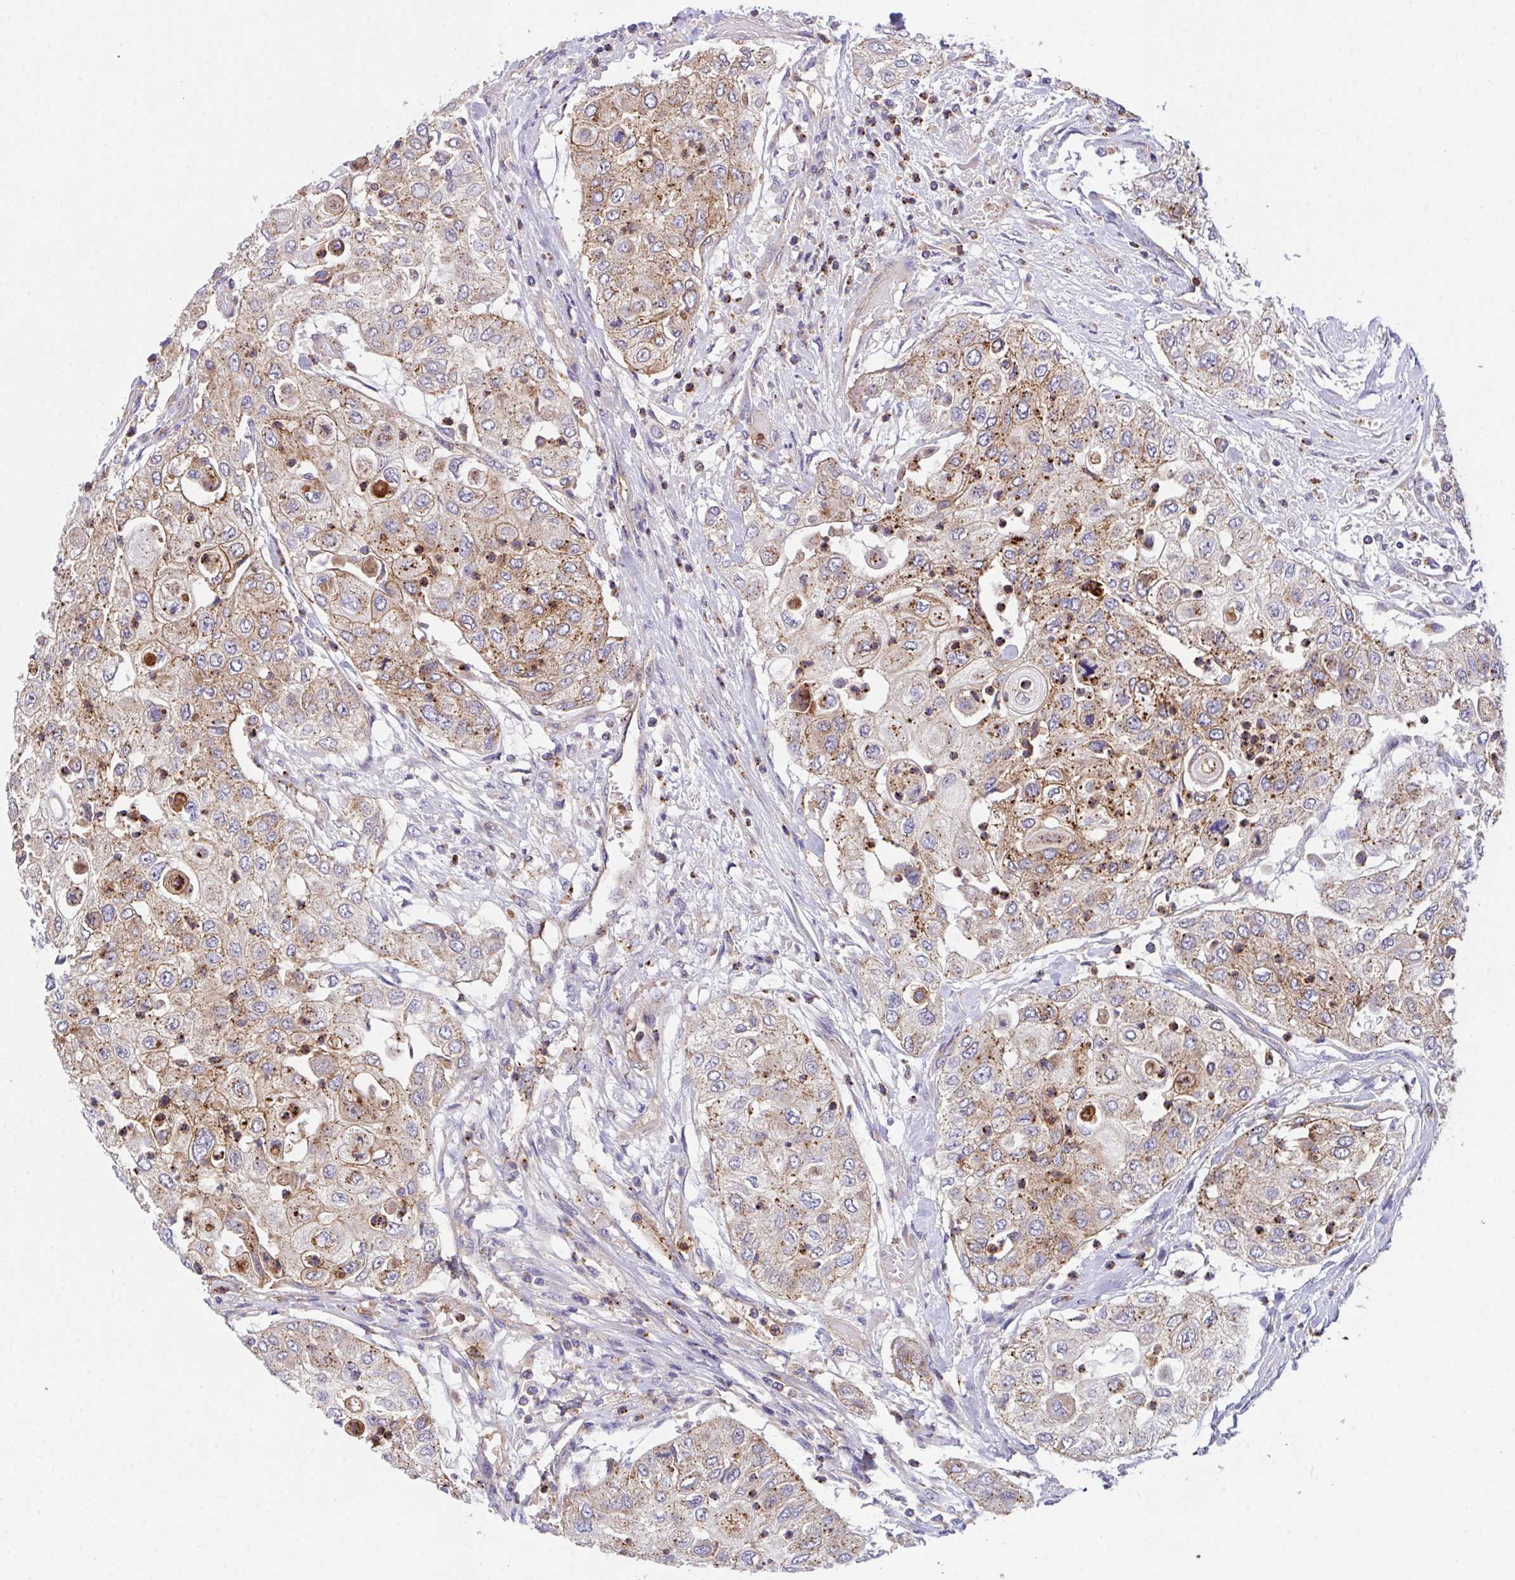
{"staining": {"intensity": "moderate", "quantity": ">75%", "location": "cytoplasmic/membranous"}, "tissue": "urothelial cancer", "cell_type": "Tumor cells", "image_type": "cancer", "snomed": [{"axis": "morphology", "description": "Urothelial carcinoma, High grade"}, {"axis": "topography", "description": "Urinary bladder"}], "caption": "Immunohistochemical staining of urothelial cancer reveals medium levels of moderate cytoplasmic/membranous protein positivity in about >75% of tumor cells. Using DAB (brown) and hematoxylin (blue) stains, captured at high magnification using brightfield microscopy.", "gene": "C4orf36", "patient": {"sex": "female", "age": 79}}